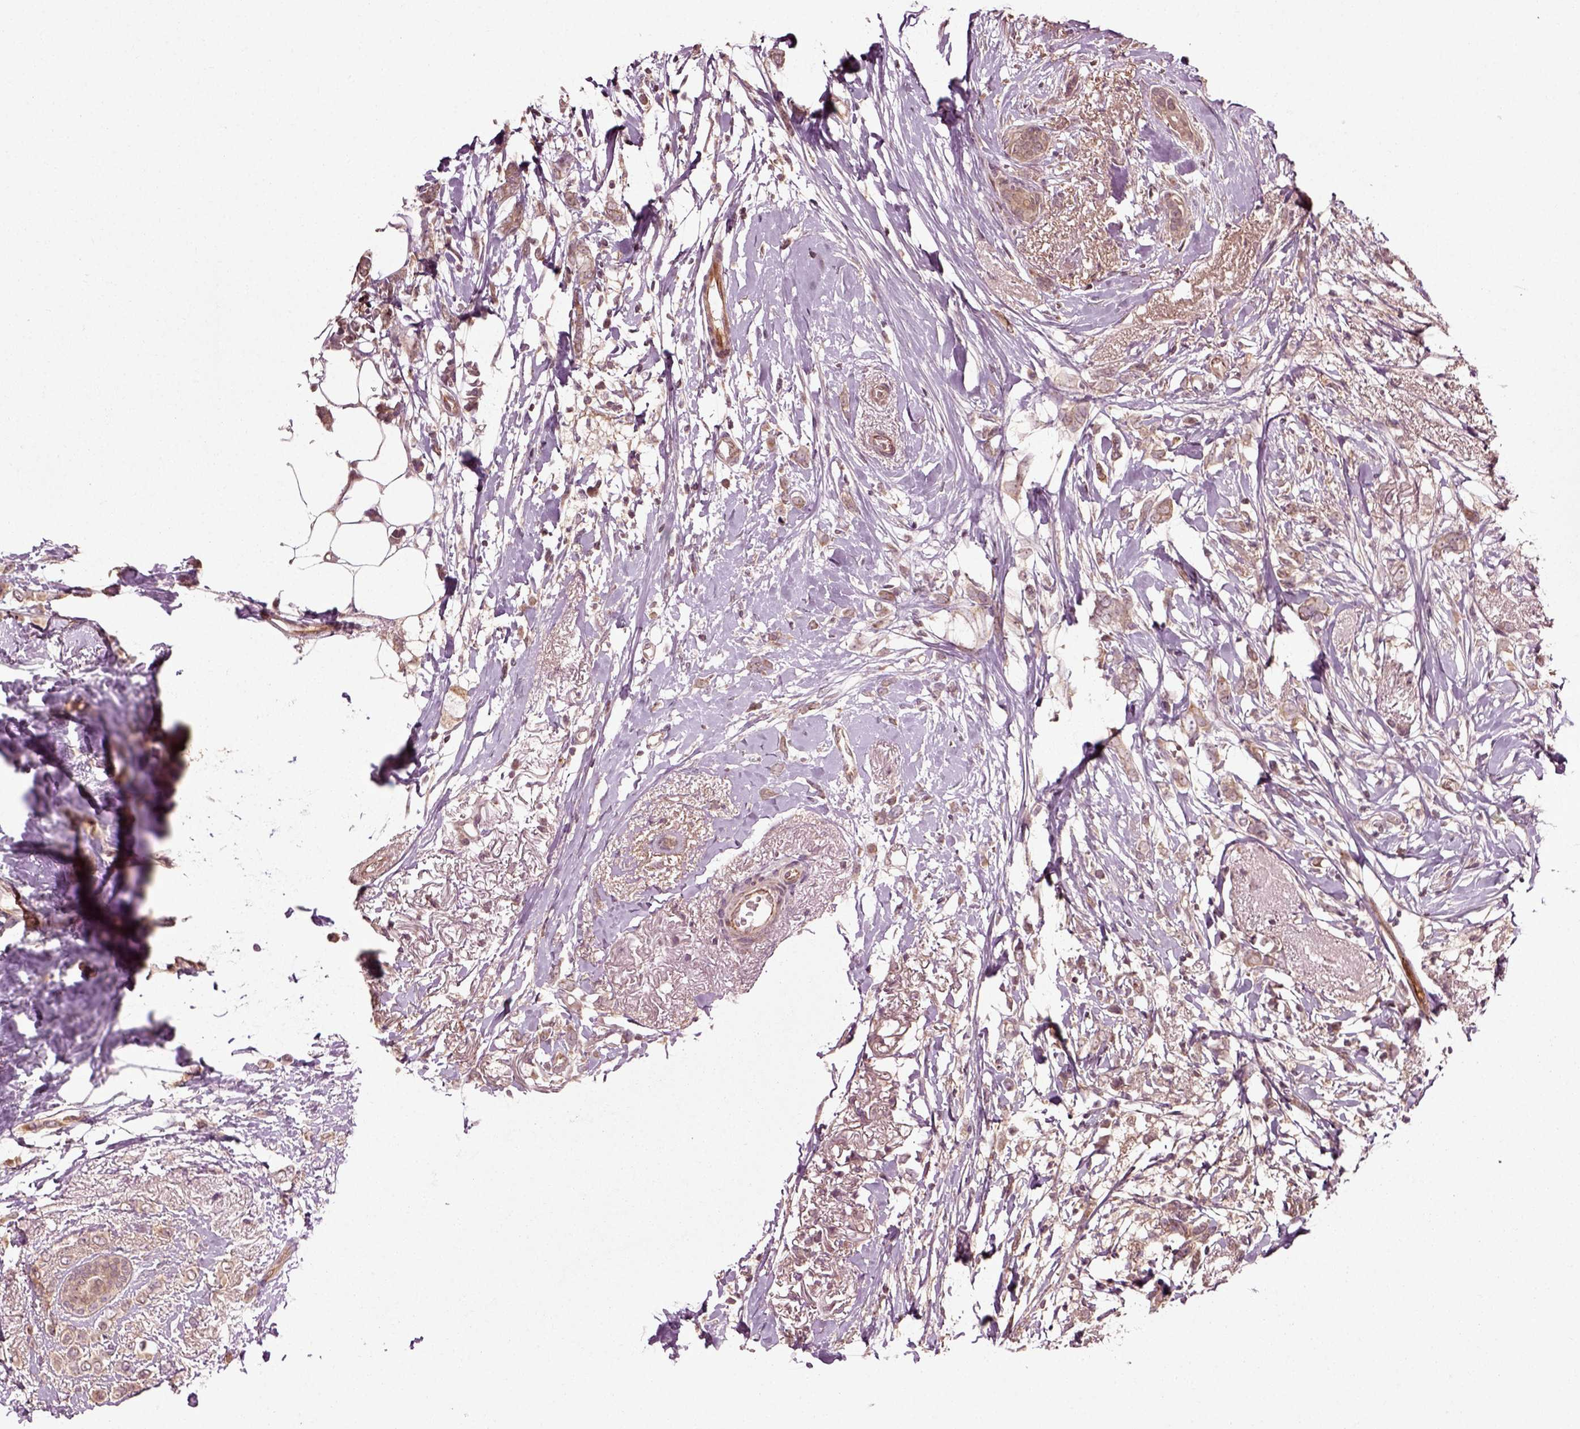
{"staining": {"intensity": "weak", "quantity": ">75%", "location": "cytoplasmic/membranous"}, "tissue": "breast cancer", "cell_type": "Tumor cells", "image_type": "cancer", "snomed": [{"axis": "morphology", "description": "Duct carcinoma"}, {"axis": "topography", "description": "Breast"}], "caption": "Immunohistochemical staining of breast intraductal carcinoma shows low levels of weak cytoplasmic/membranous positivity in about >75% of tumor cells. The staining was performed using DAB (3,3'-diaminobenzidine) to visualize the protein expression in brown, while the nuclei were stained in blue with hematoxylin (Magnification: 20x).", "gene": "PLCD3", "patient": {"sex": "female", "age": 40}}